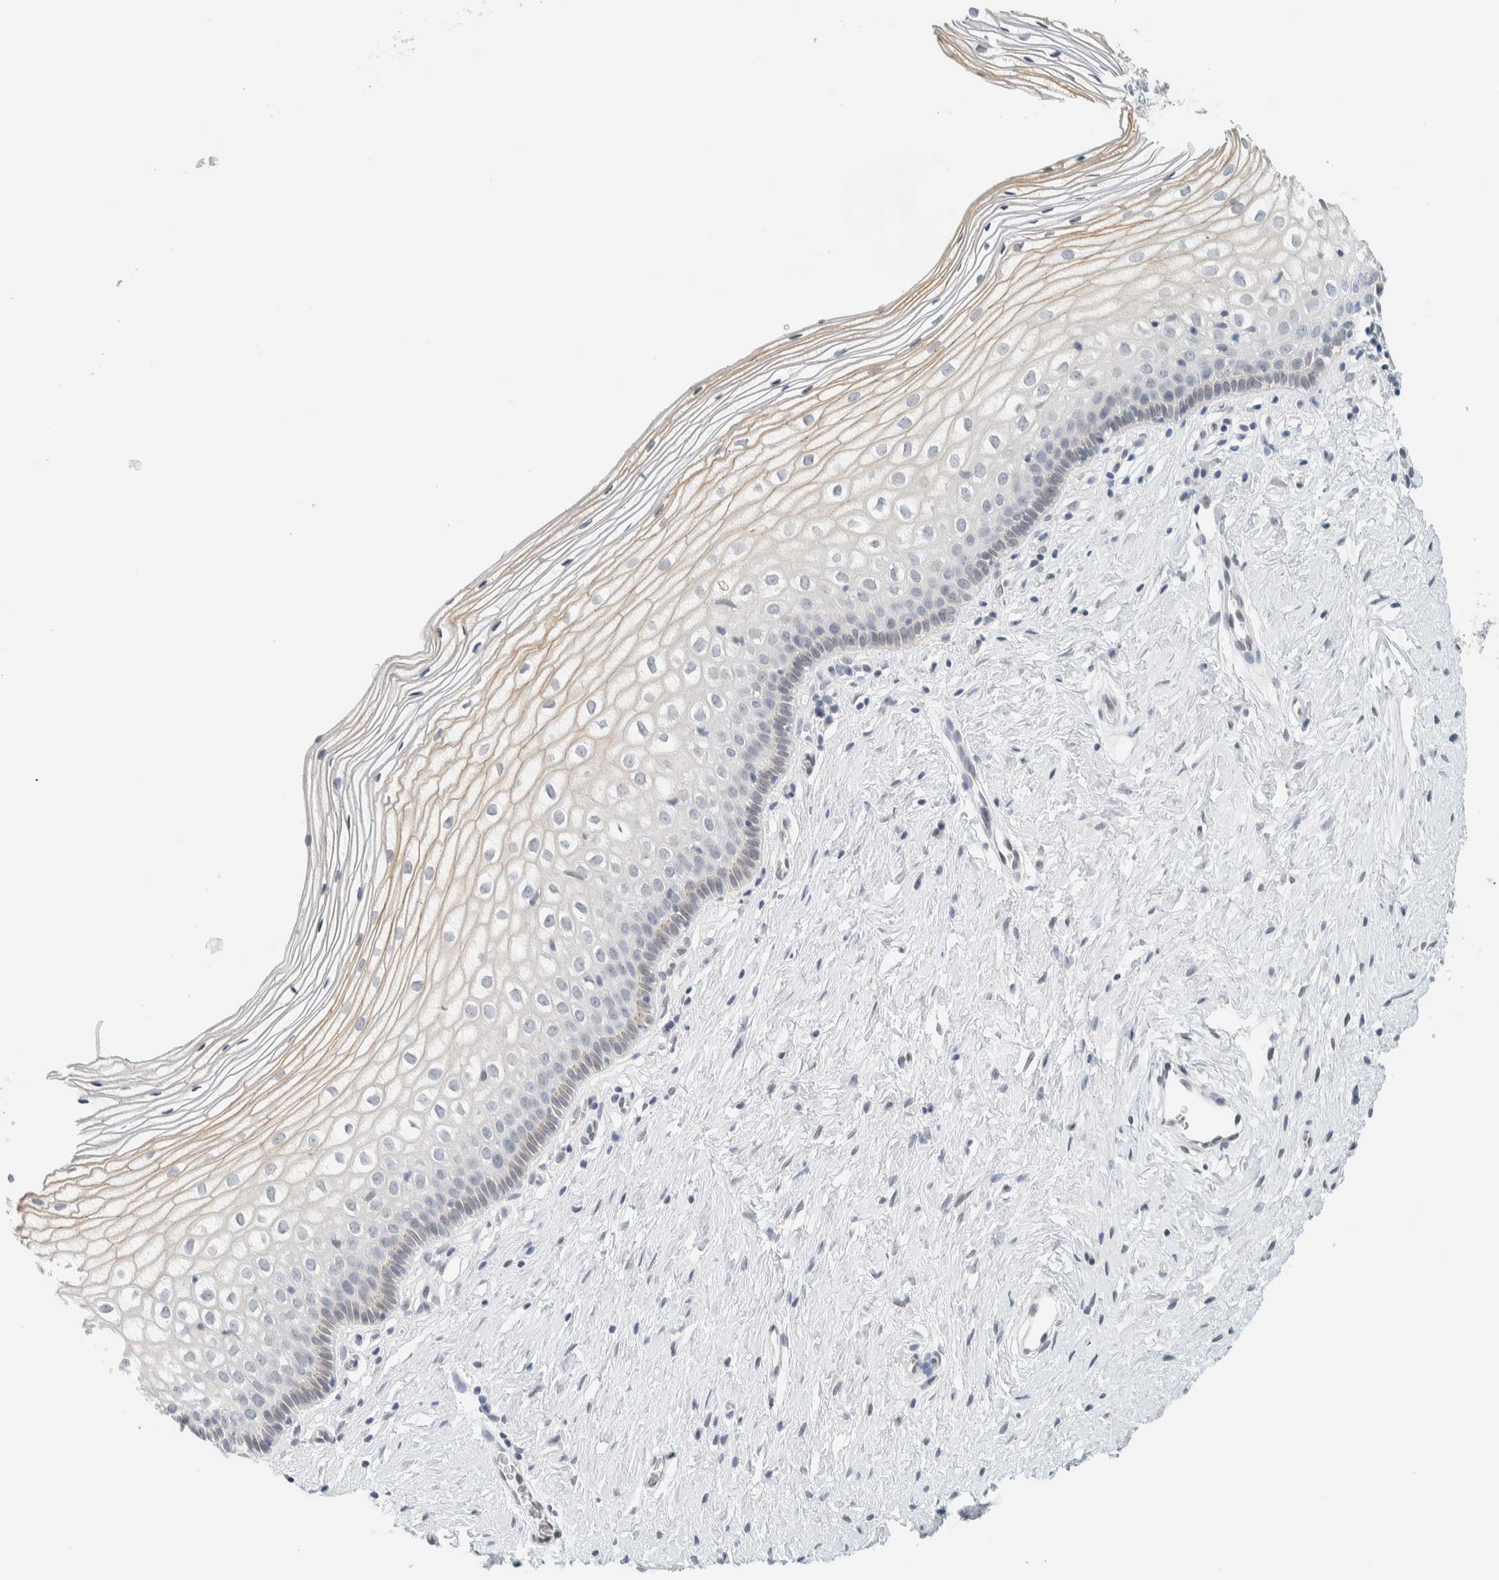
{"staining": {"intensity": "moderate", "quantity": "<25%", "location": "cytoplasmic/membranous"}, "tissue": "cervix", "cell_type": "Squamous epithelial cells", "image_type": "normal", "snomed": [{"axis": "morphology", "description": "Normal tissue, NOS"}, {"axis": "topography", "description": "Cervix"}], "caption": "Benign cervix reveals moderate cytoplasmic/membranous staining in approximately <25% of squamous epithelial cells (brown staining indicates protein expression, while blue staining denotes nuclei)..", "gene": "C1QTNF12", "patient": {"sex": "female", "age": 27}}